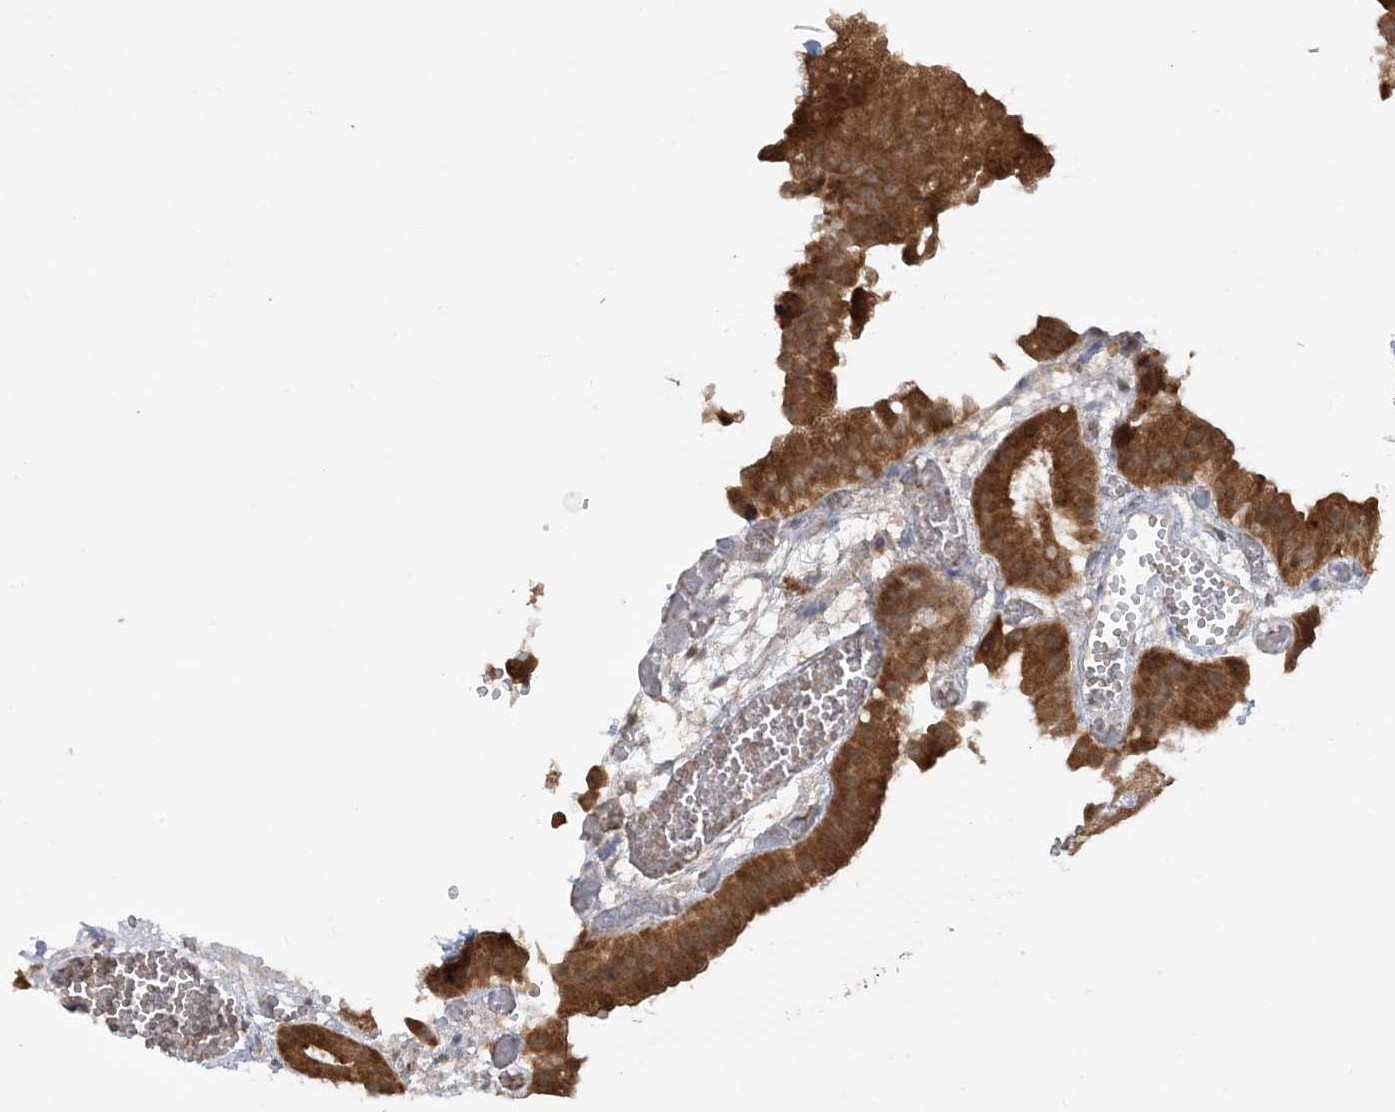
{"staining": {"intensity": "strong", "quantity": ">75%", "location": "cytoplasmic/membranous"}, "tissue": "gallbladder", "cell_type": "Glandular cells", "image_type": "normal", "snomed": [{"axis": "morphology", "description": "Normal tissue, NOS"}, {"axis": "topography", "description": "Gallbladder"}], "caption": "Human gallbladder stained with a brown dye demonstrates strong cytoplasmic/membranous positive expression in about >75% of glandular cells.", "gene": "MMADHC", "patient": {"sex": "female", "age": 64}}